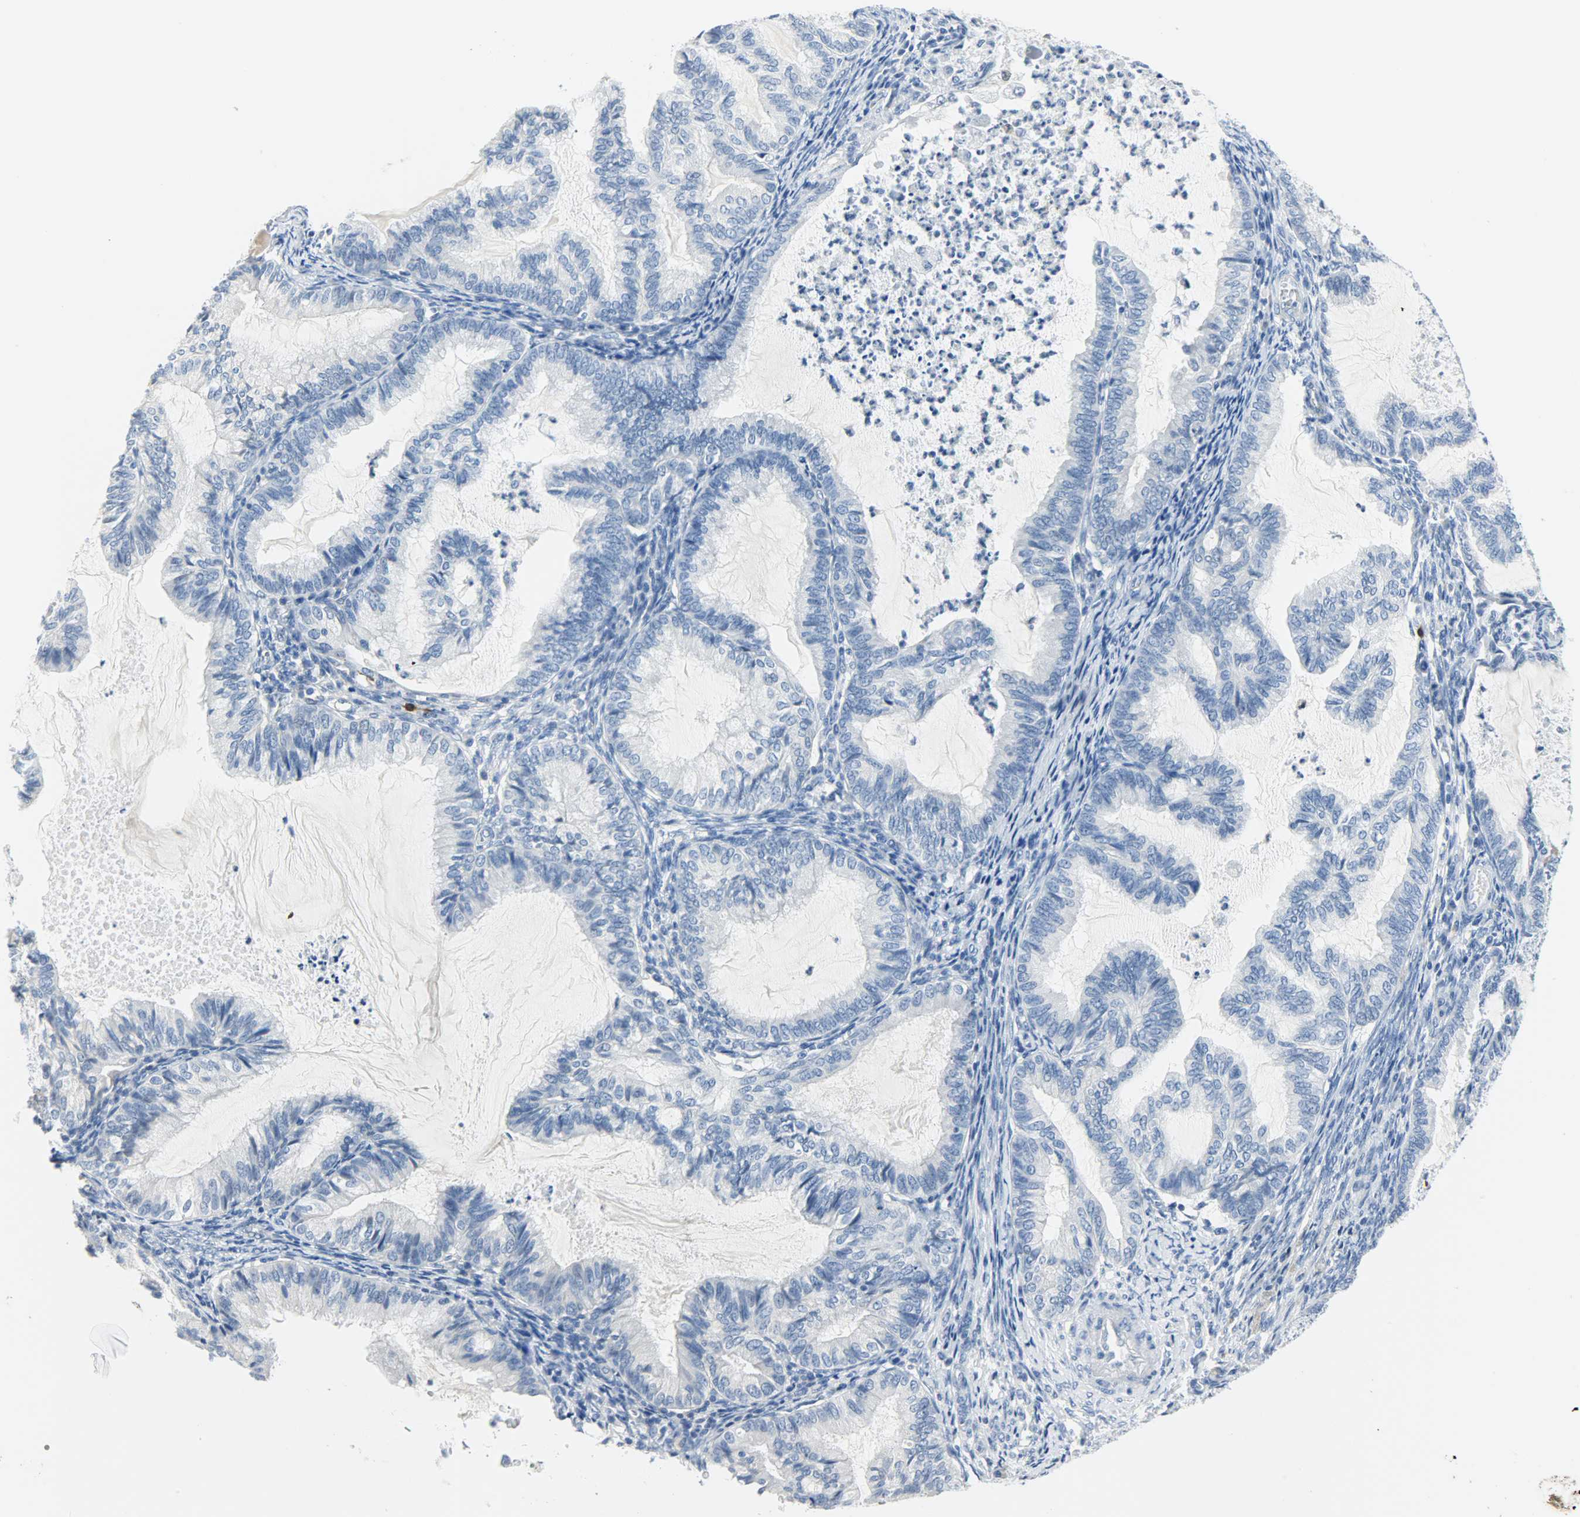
{"staining": {"intensity": "negative", "quantity": "none", "location": "none"}, "tissue": "cervical cancer", "cell_type": "Tumor cells", "image_type": "cancer", "snomed": [{"axis": "morphology", "description": "Normal tissue, NOS"}, {"axis": "morphology", "description": "Adenocarcinoma, NOS"}, {"axis": "topography", "description": "Cervix"}, {"axis": "topography", "description": "Endometrium"}], "caption": "High power microscopy micrograph of an IHC photomicrograph of cervical cancer (adenocarcinoma), revealing no significant expression in tumor cells. (DAB (3,3'-diaminobenzidine) IHC visualized using brightfield microscopy, high magnification).", "gene": "CEBPE", "patient": {"sex": "female", "age": 86}}